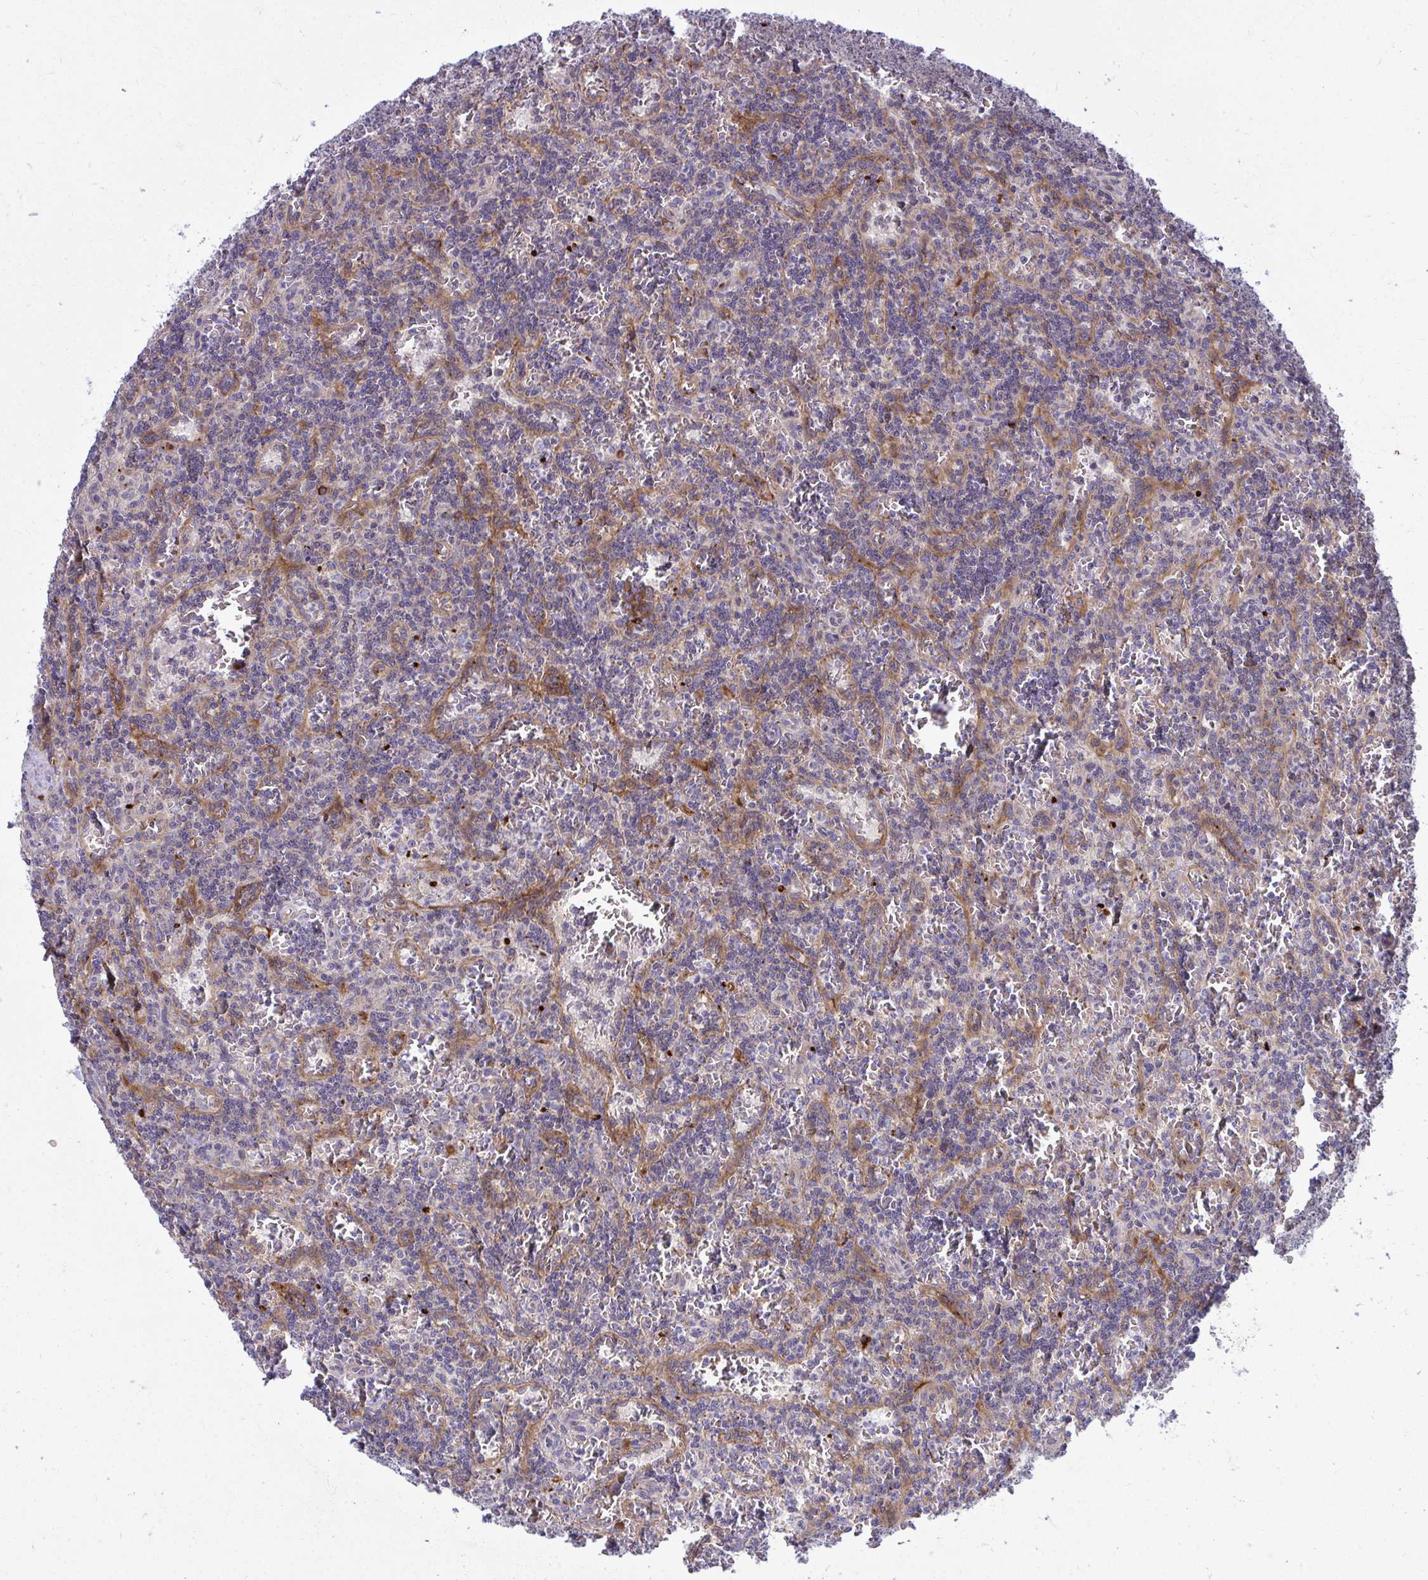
{"staining": {"intensity": "negative", "quantity": "none", "location": "none"}, "tissue": "lymphoma", "cell_type": "Tumor cells", "image_type": "cancer", "snomed": [{"axis": "morphology", "description": "Malignant lymphoma, non-Hodgkin's type, Low grade"}, {"axis": "topography", "description": "Spleen"}], "caption": "Tumor cells show no significant protein staining in malignant lymphoma, non-Hodgkin's type (low-grade).", "gene": "GFPT2", "patient": {"sex": "male", "age": 73}}